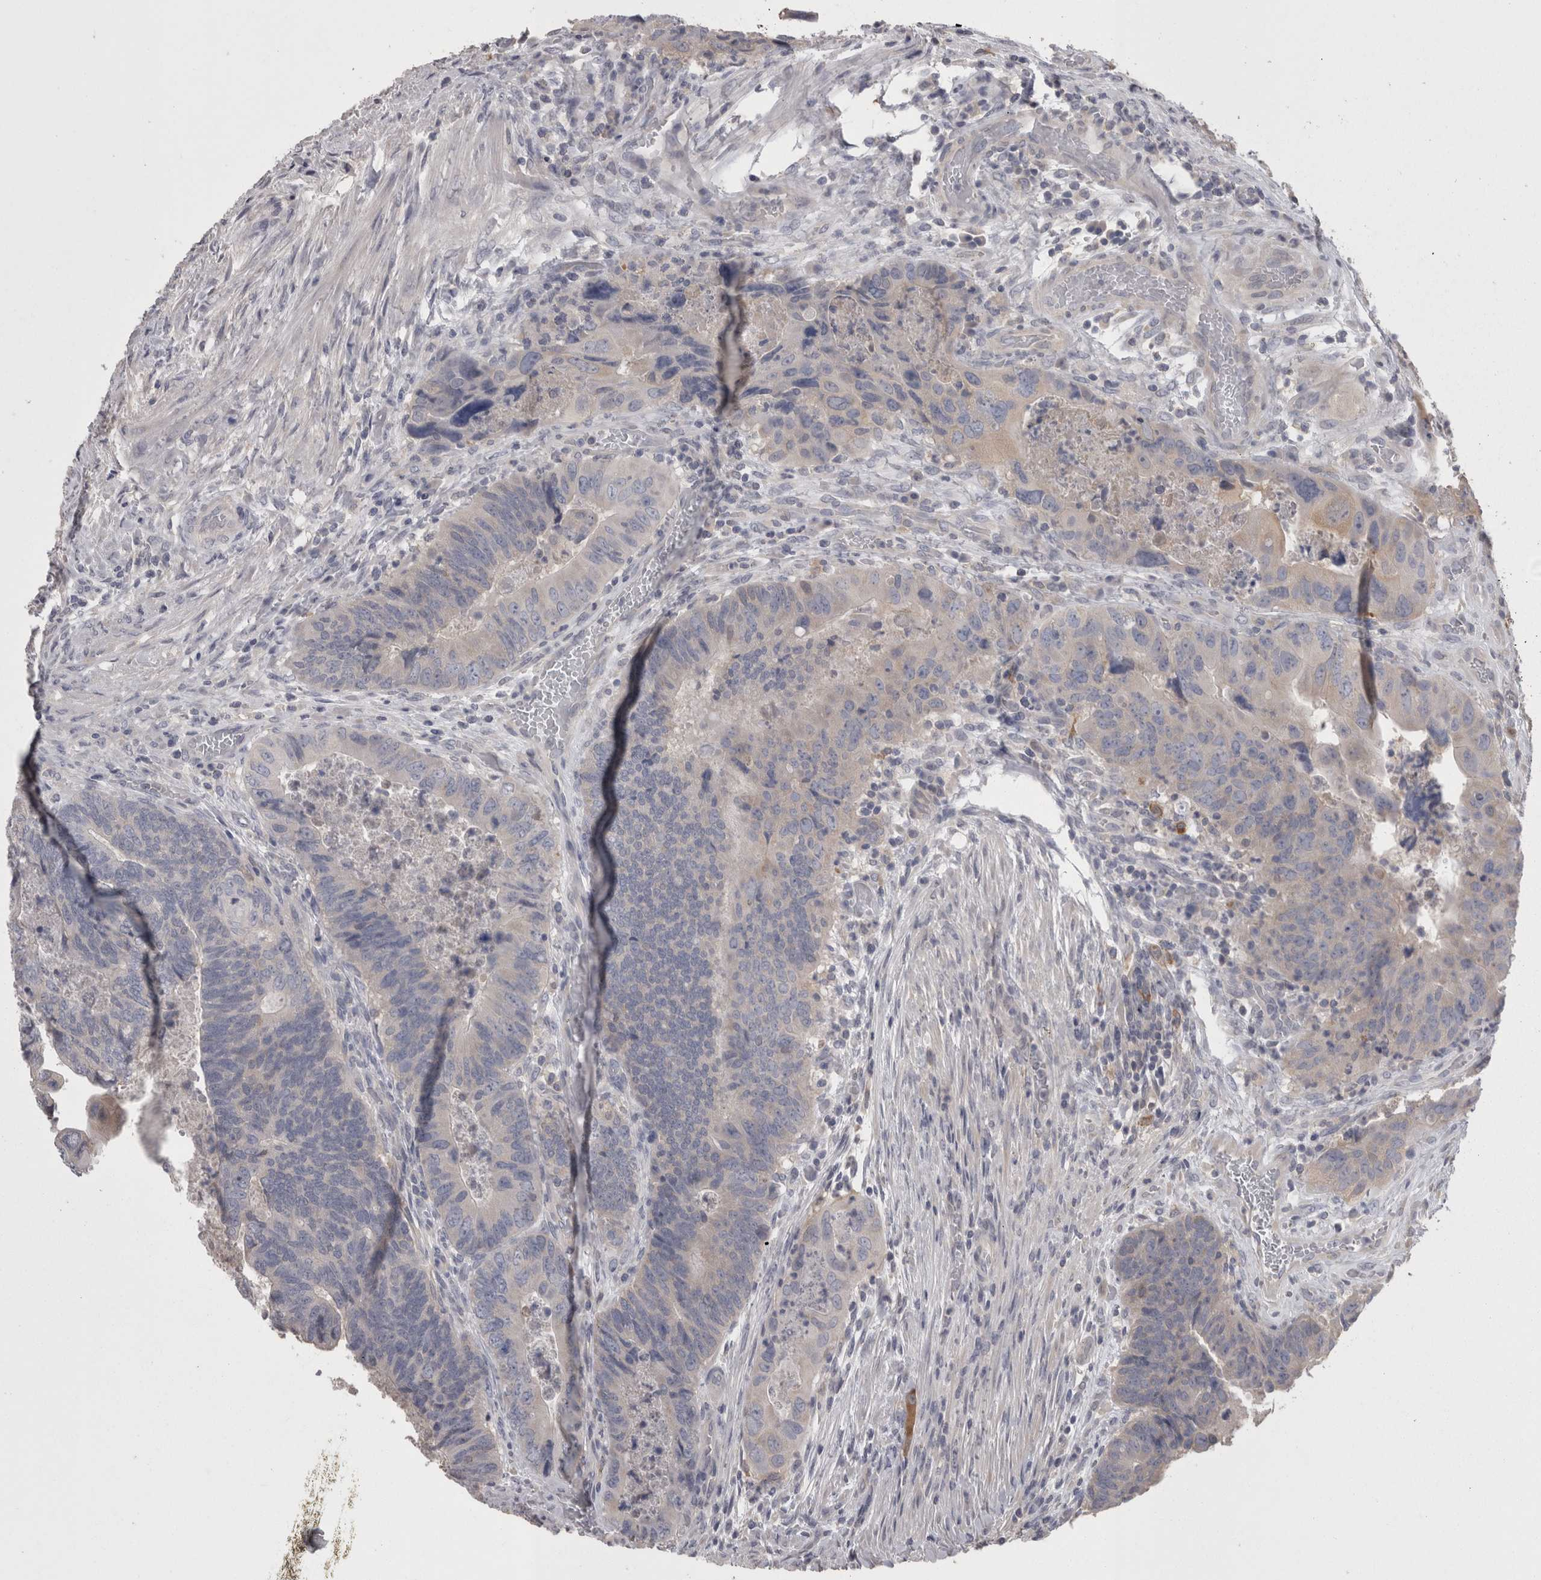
{"staining": {"intensity": "weak", "quantity": "<25%", "location": "cytoplasmic/membranous"}, "tissue": "colorectal cancer", "cell_type": "Tumor cells", "image_type": "cancer", "snomed": [{"axis": "morphology", "description": "Adenocarcinoma, NOS"}, {"axis": "topography", "description": "Rectum"}], "caption": "Immunohistochemistry (IHC) micrograph of human colorectal cancer stained for a protein (brown), which exhibits no expression in tumor cells.", "gene": "CAMK2D", "patient": {"sex": "male", "age": 63}}